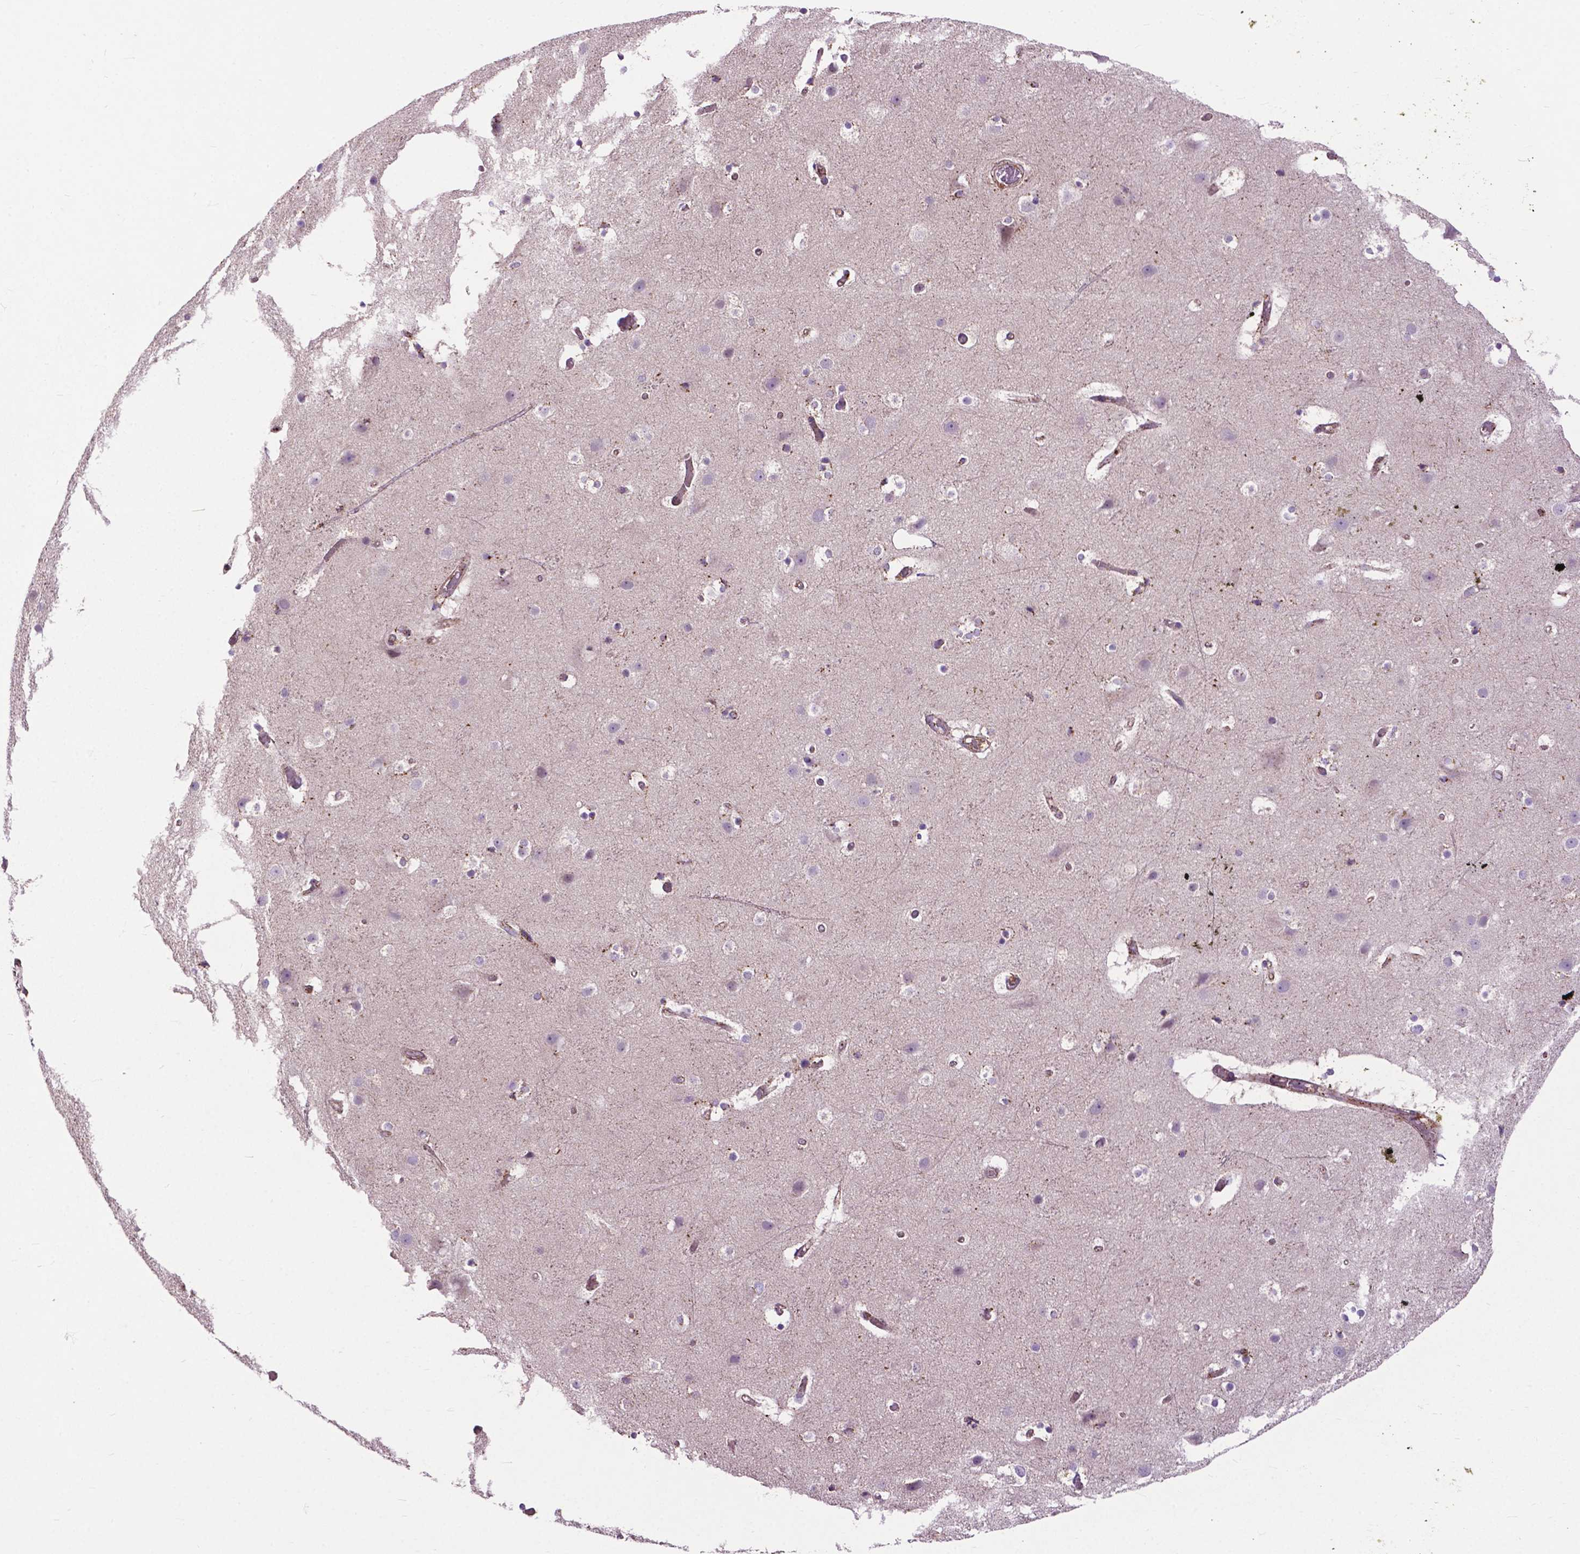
{"staining": {"intensity": "moderate", "quantity": ">75%", "location": "cytoplasmic/membranous"}, "tissue": "cerebral cortex", "cell_type": "Endothelial cells", "image_type": "normal", "snomed": [{"axis": "morphology", "description": "Normal tissue, NOS"}, {"axis": "topography", "description": "Cerebral cortex"}], "caption": "The histopathology image shows a brown stain indicating the presence of a protein in the cytoplasmic/membranous of endothelial cells in cerebral cortex.", "gene": "CHMP4A", "patient": {"sex": "female", "age": 52}}